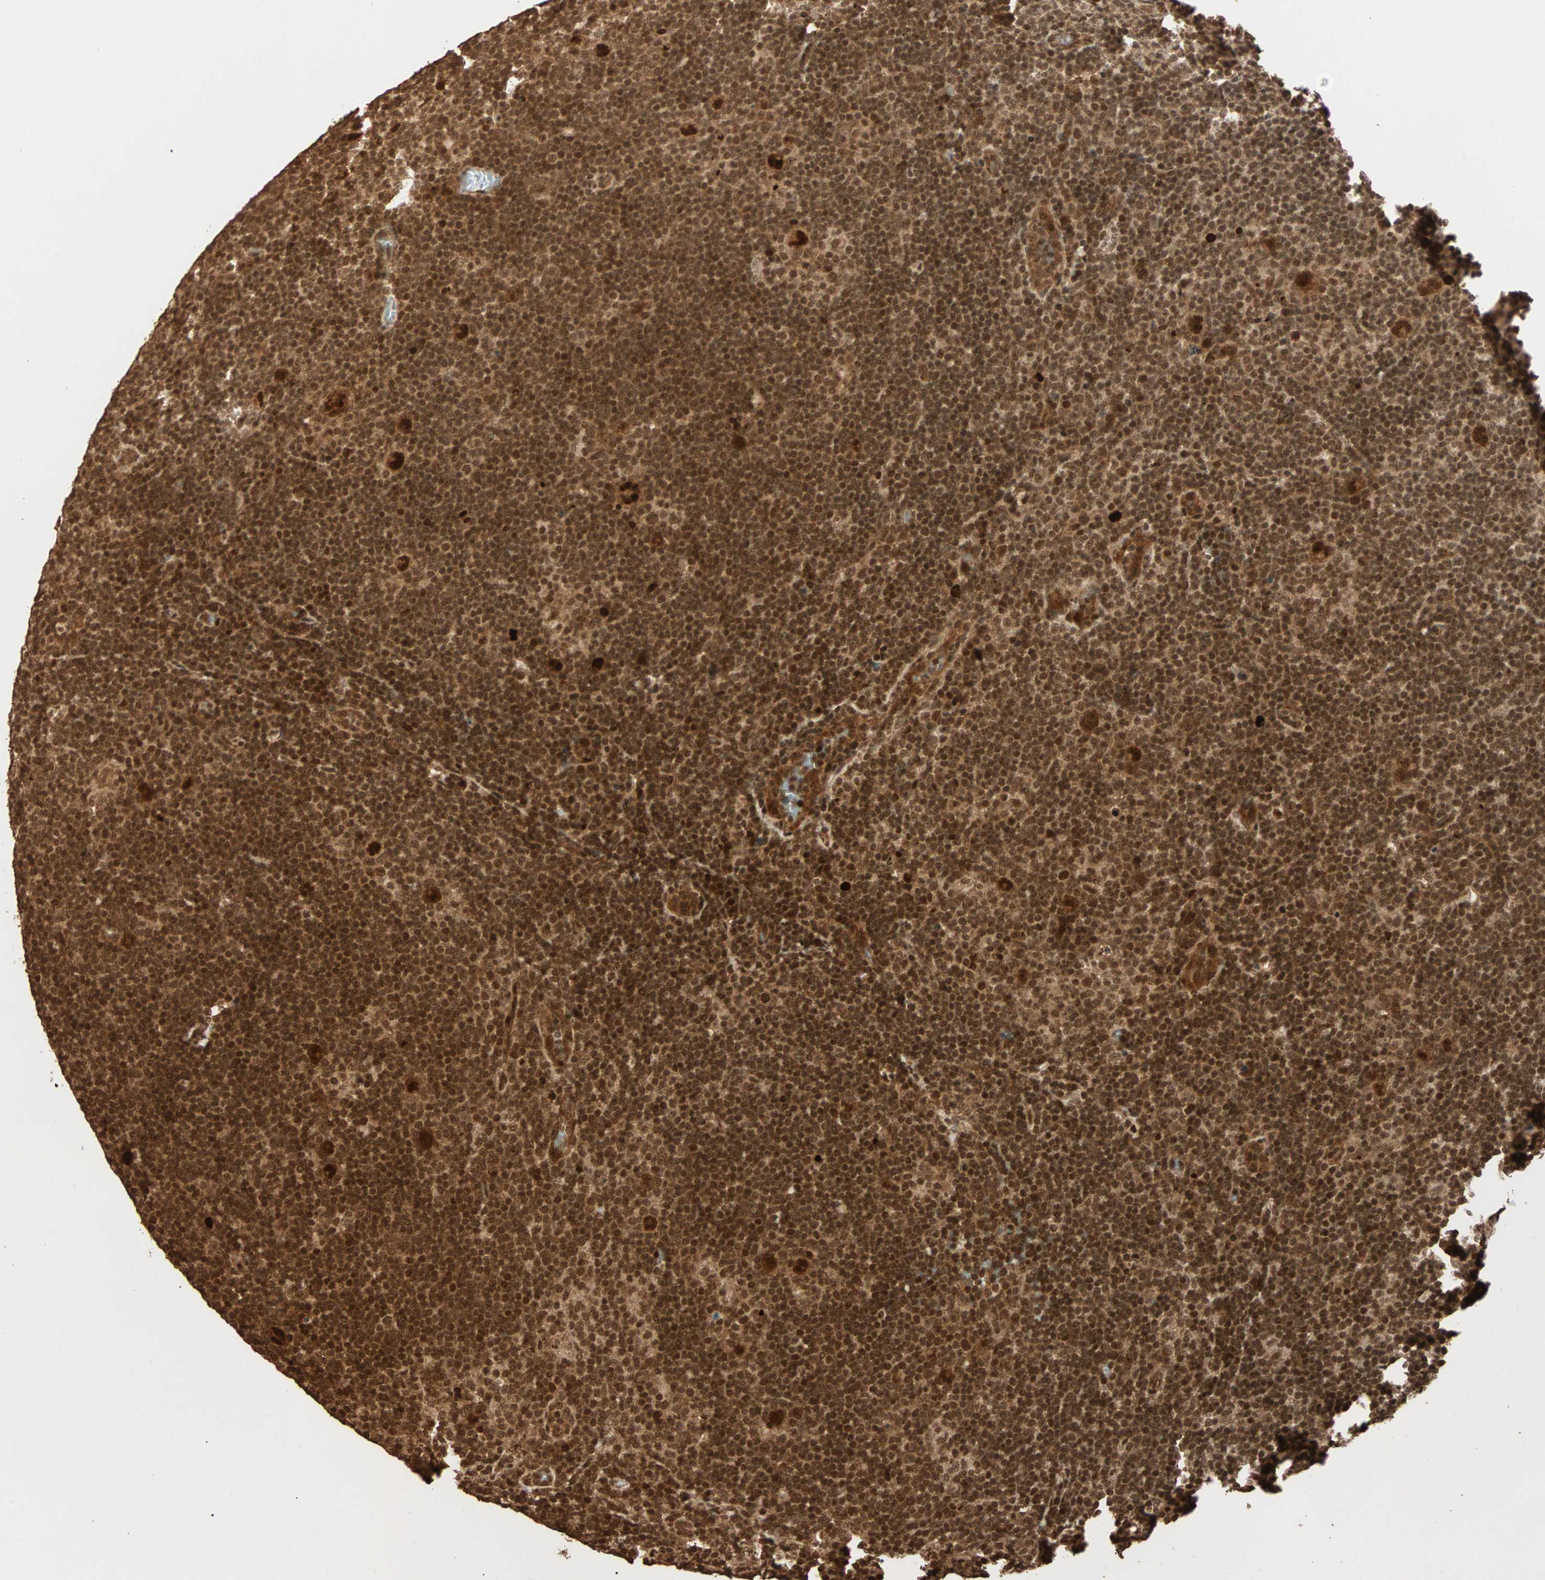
{"staining": {"intensity": "strong", "quantity": ">75%", "location": "nuclear"}, "tissue": "lymphoma", "cell_type": "Tumor cells", "image_type": "cancer", "snomed": [{"axis": "morphology", "description": "Hodgkin's disease, NOS"}, {"axis": "topography", "description": "Lymph node"}], "caption": "This photomicrograph displays Hodgkin's disease stained with immunohistochemistry to label a protein in brown. The nuclear of tumor cells show strong positivity for the protein. Nuclei are counter-stained blue.", "gene": "ALKBH5", "patient": {"sex": "female", "age": 57}}